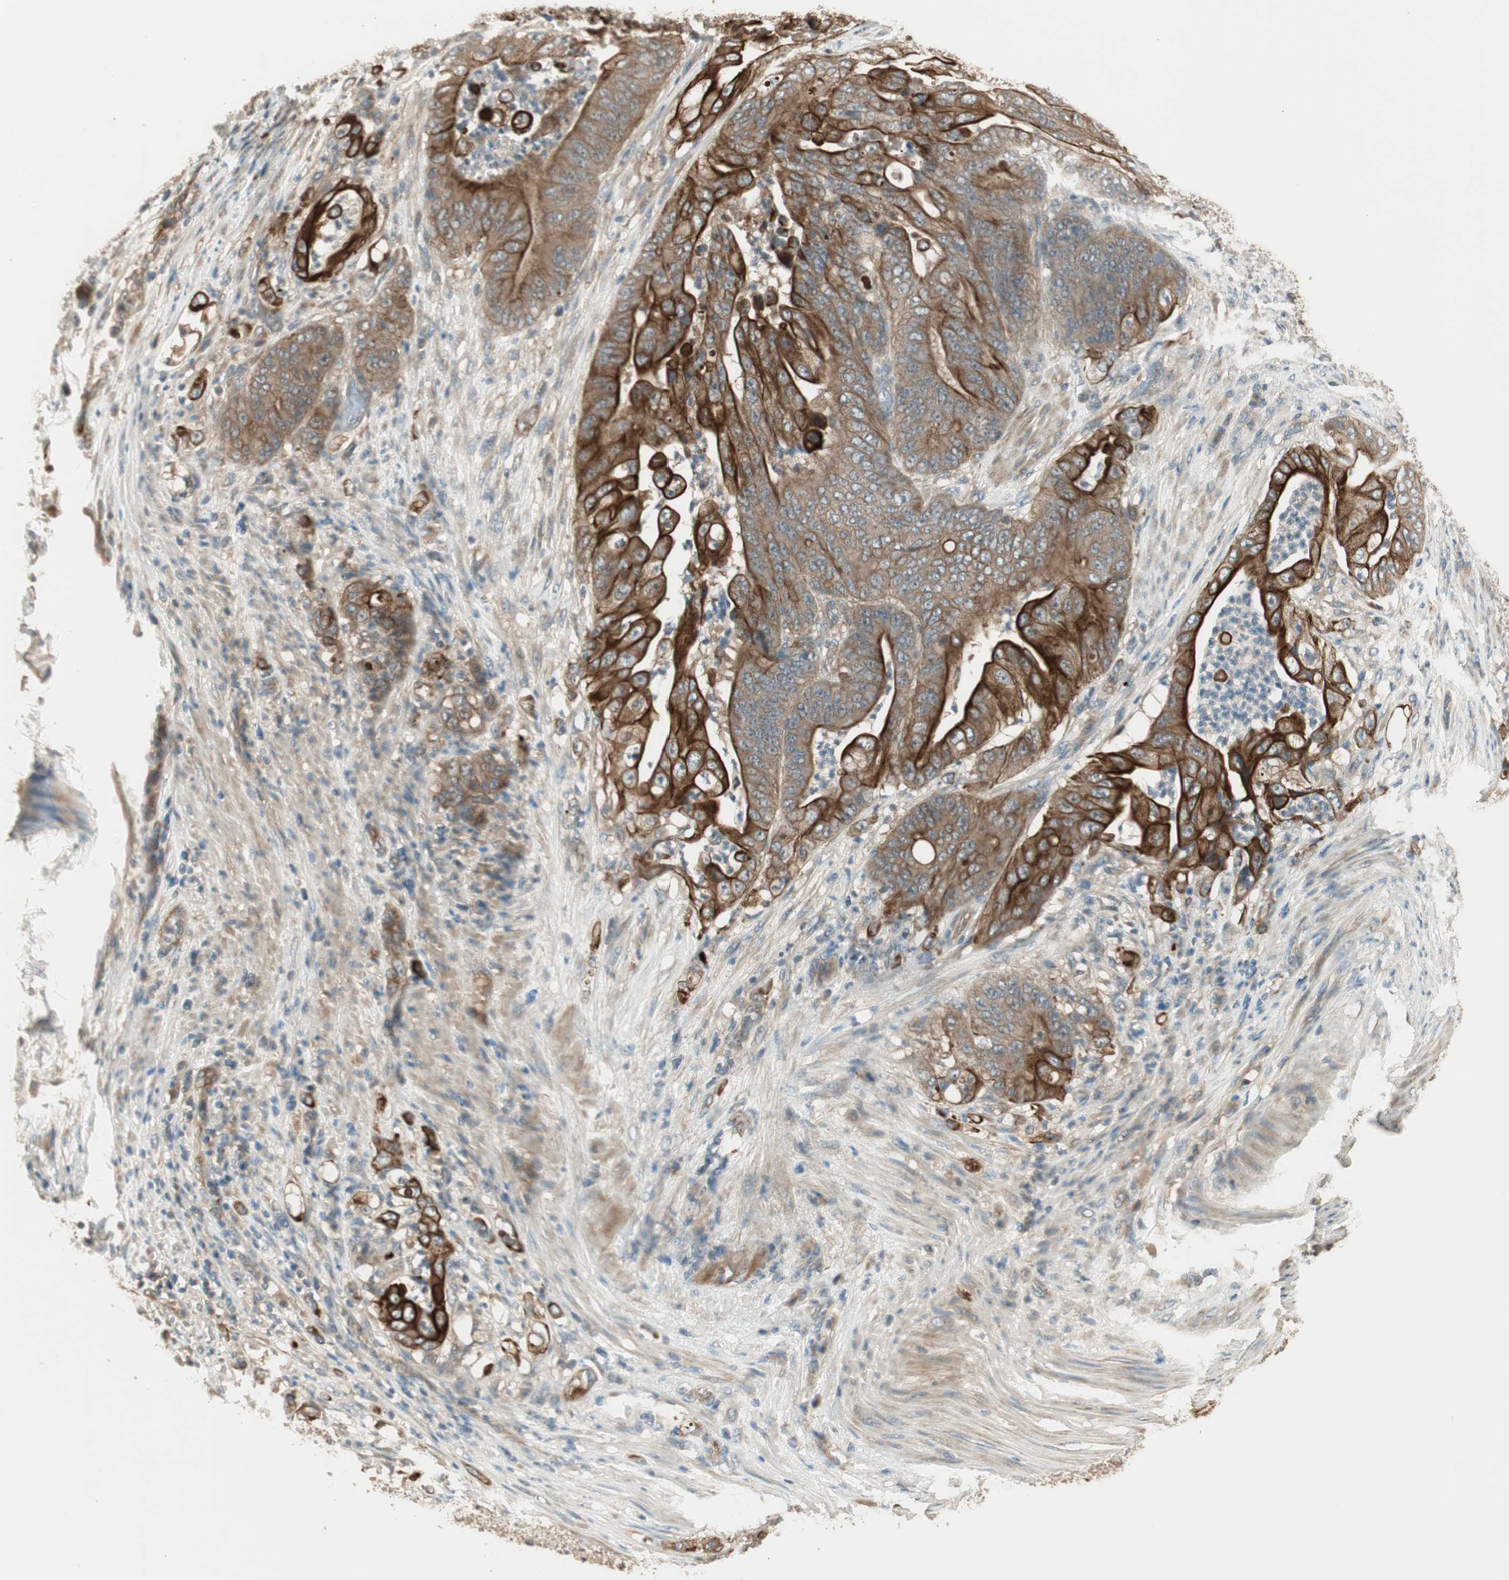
{"staining": {"intensity": "strong", "quantity": ">75%", "location": "cytoplasmic/membranous"}, "tissue": "stomach cancer", "cell_type": "Tumor cells", "image_type": "cancer", "snomed": [{"axis": "morphology", "description": "Adenocarcinoma, NOS"}, {"axis": "topography", "description": "Stomach"}], "caption": "An image showing strong cytoplasmic/membranous expression in about >75% of tumor cells in stomach cancer (adenocarcinoma), as visualized by brown immunohistochemical staining.", "gene": "PFDN5", "patient": {"sex": "female", "age": 73}}